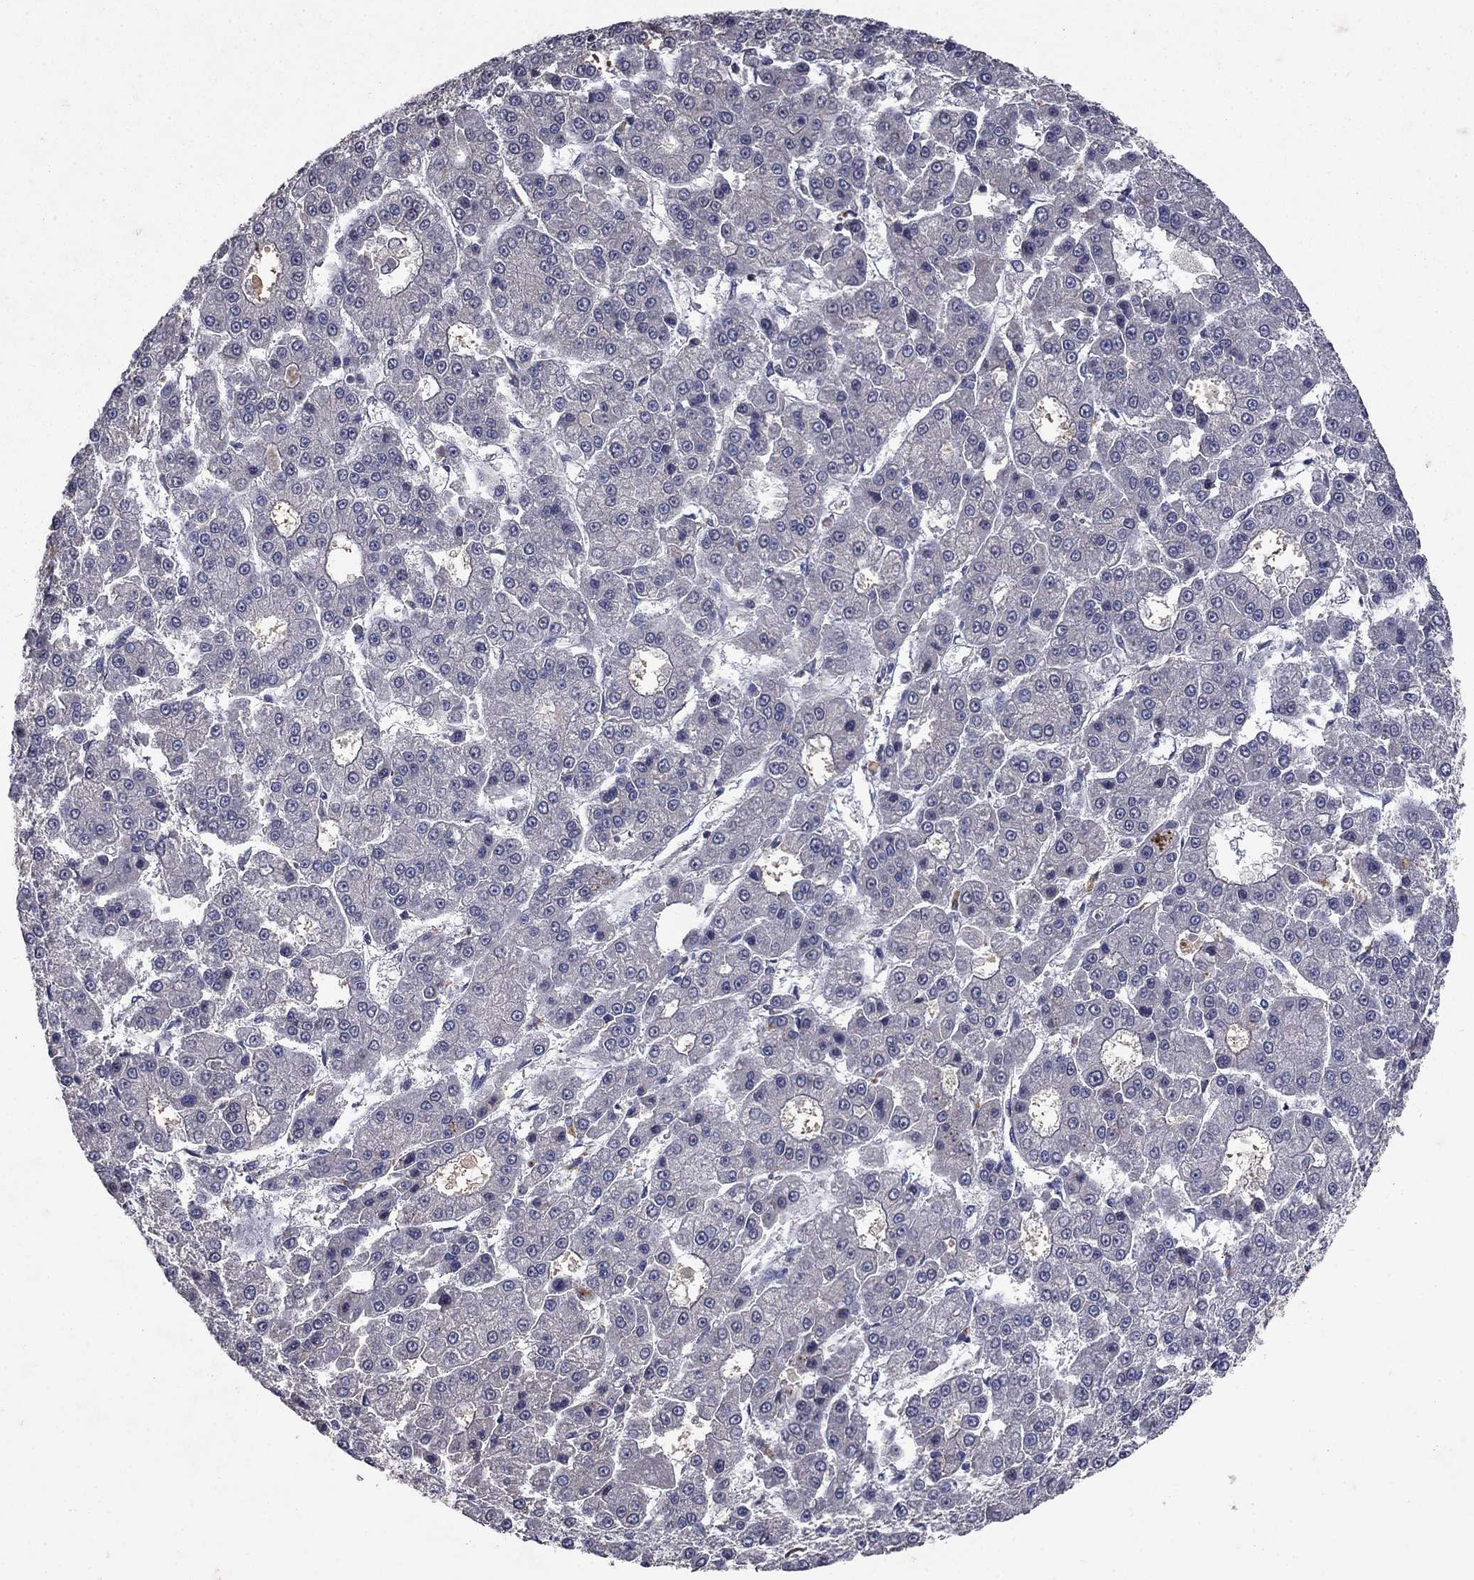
{"staining": {"intensity": "strong", "quantity": "<25%", "location": "cytoplasmic/membranous"}, "tissue": "liver cancer", "cell_type": "Tumor cells", "image_type": "cancer", "snomed": [{"axis": "morphology", "description": "Carcinoma, Hepatocellular, NOS"}, {"axis": "topography", "description": "Liver"}], "caption": "Protein staining of liver cancer tissue demonstrates strong cytoplasmic/membranous positivity in approximately <25% of tumor cells.", "gene": "NPC2", "patient": {"sex": "male", "age": 70}}